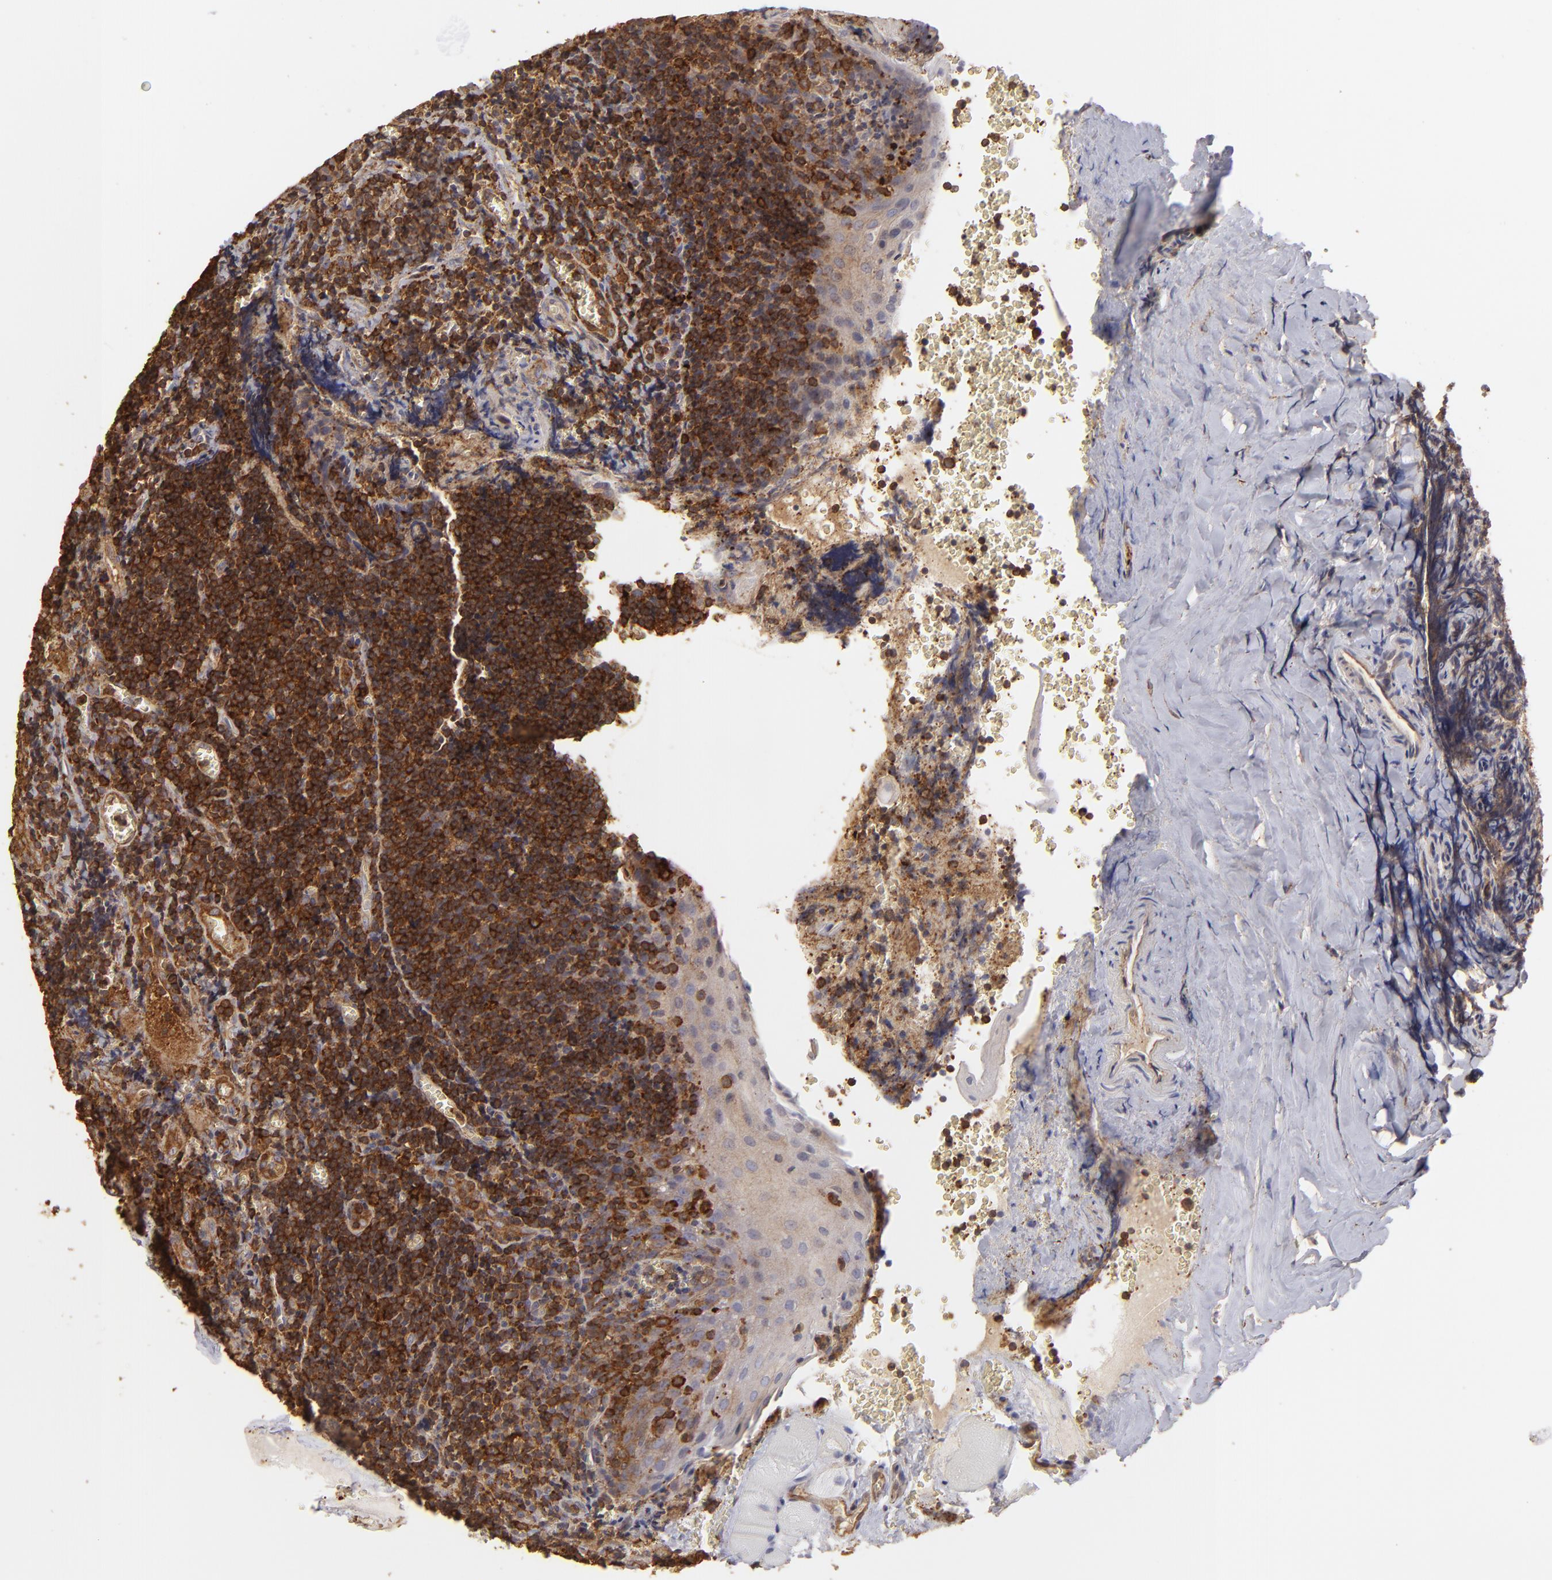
{"staining": {"intensity": "strong", "quantity": ">75%", "location": "cytoplasmic/membranous"}, "tissue": "tonsil", "cell_type": "Germinal center cells", "image_type": "normal", "snomed": [{"axis": "morphology", "description": "Normal tissue, NOS"}, {"axis": "topography", "description": "Tonsil"}], "caption": "High-magnification brightfield microscopy of normal tonsil stained with DAB (brown) and counterstained with hematoxylin (blue). germinal center cells exhibit strong cytoplasmic/membranous positivity is identified in approximately>75% of cells.", "gene": "ACTB", "patient": {"sex": "male", "age": 20}}